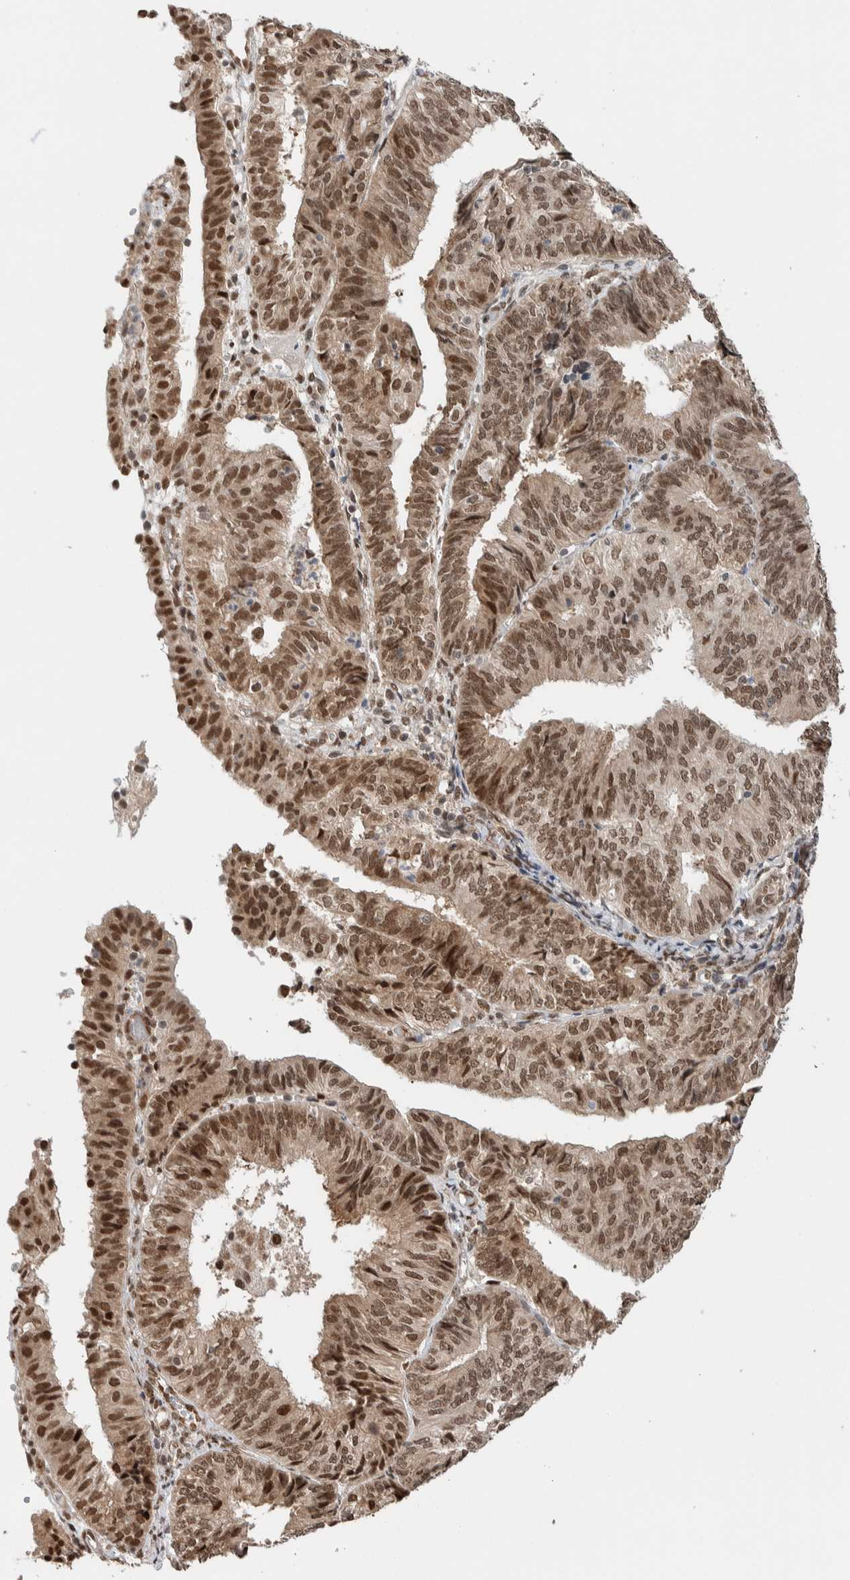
{"staining": {"intensity": "moderate", "quantity": ">75%", "location": "cytoplasmic/membranous,nuclear"}, "tissue": "endometrial cancer", "cell_type": "Tumor cells", "image_type": "cancer", "snomed": [{"axis": "morphology", "description": "Adenocarcinoma, NOS"}, {"axis": "topography", "description": "Endometrium"}], "caption": "Immunohistochemical staining of endometrial cancer displays medium levels of moderate cytoplasmic/membranous and nuclear positivity in approximately >75% of tumor cells.", "gene": "TNRC18", "patient": {"sex": "female", "age": 58}}